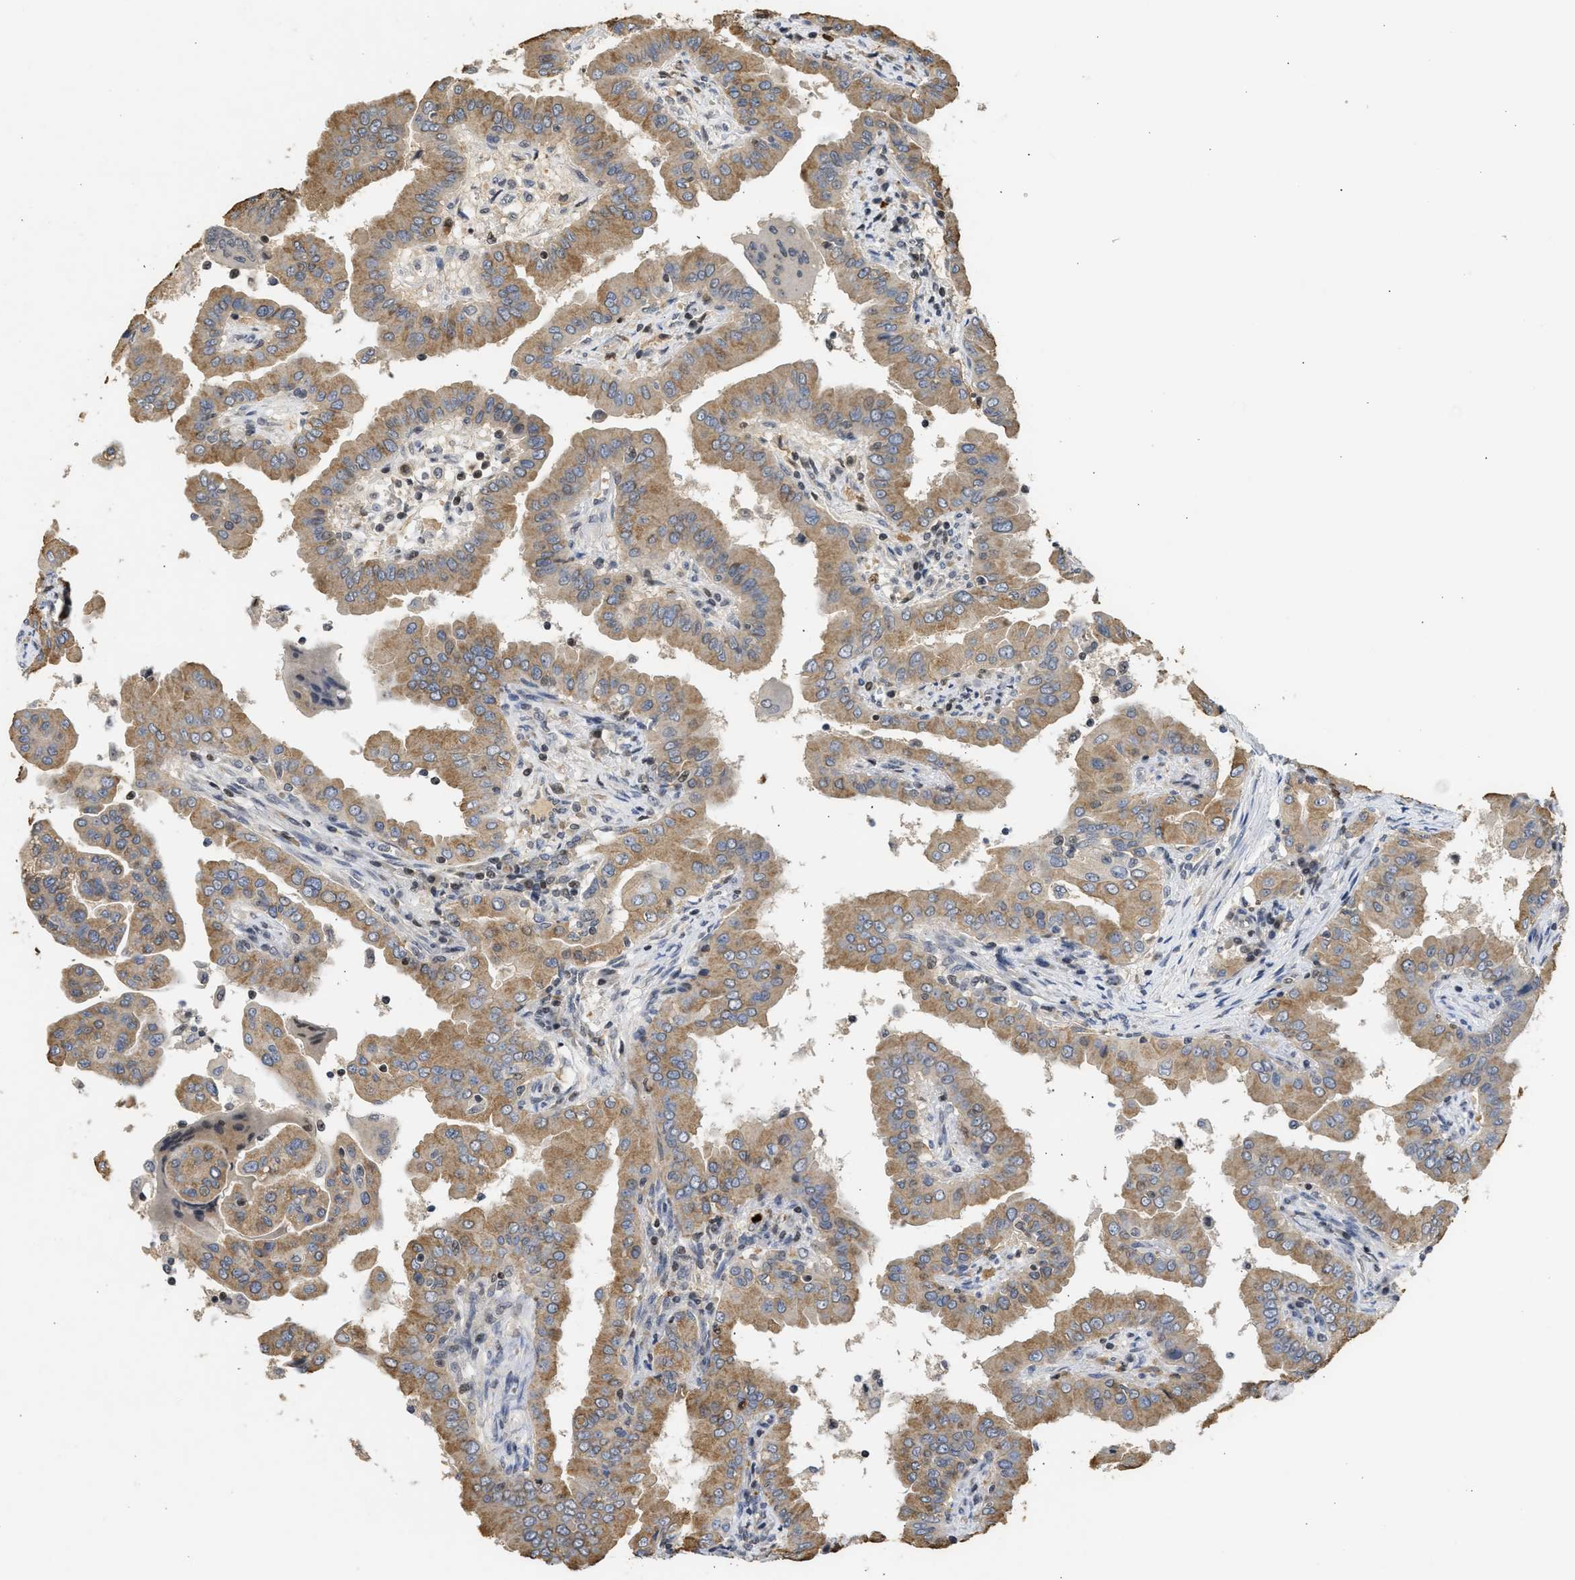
{"staining": {"intensity": "moderate", "quantity": ">75%", "location": "cytoplasmic/membranous"}, "tissue": "thyroid cancer", "cell_type": "Tumor cells", "image_type": "cancer", "snomed": [{"axis": "morphology", "description": "Papillary adenocarcinoma, NOS"}, {"axis": "topography", "description": "Thyroid gland"}], "caption": "An immunohistochemistry (IHC) histopathology image of tumor tissue is shown. Protein staining in brown highlights moderate cytoplasmic/membranous positivity in thyroid cancer within tumor cells.", "gene": "ENSG00000142539", "patient": {"sex": "male", "age": 33}}